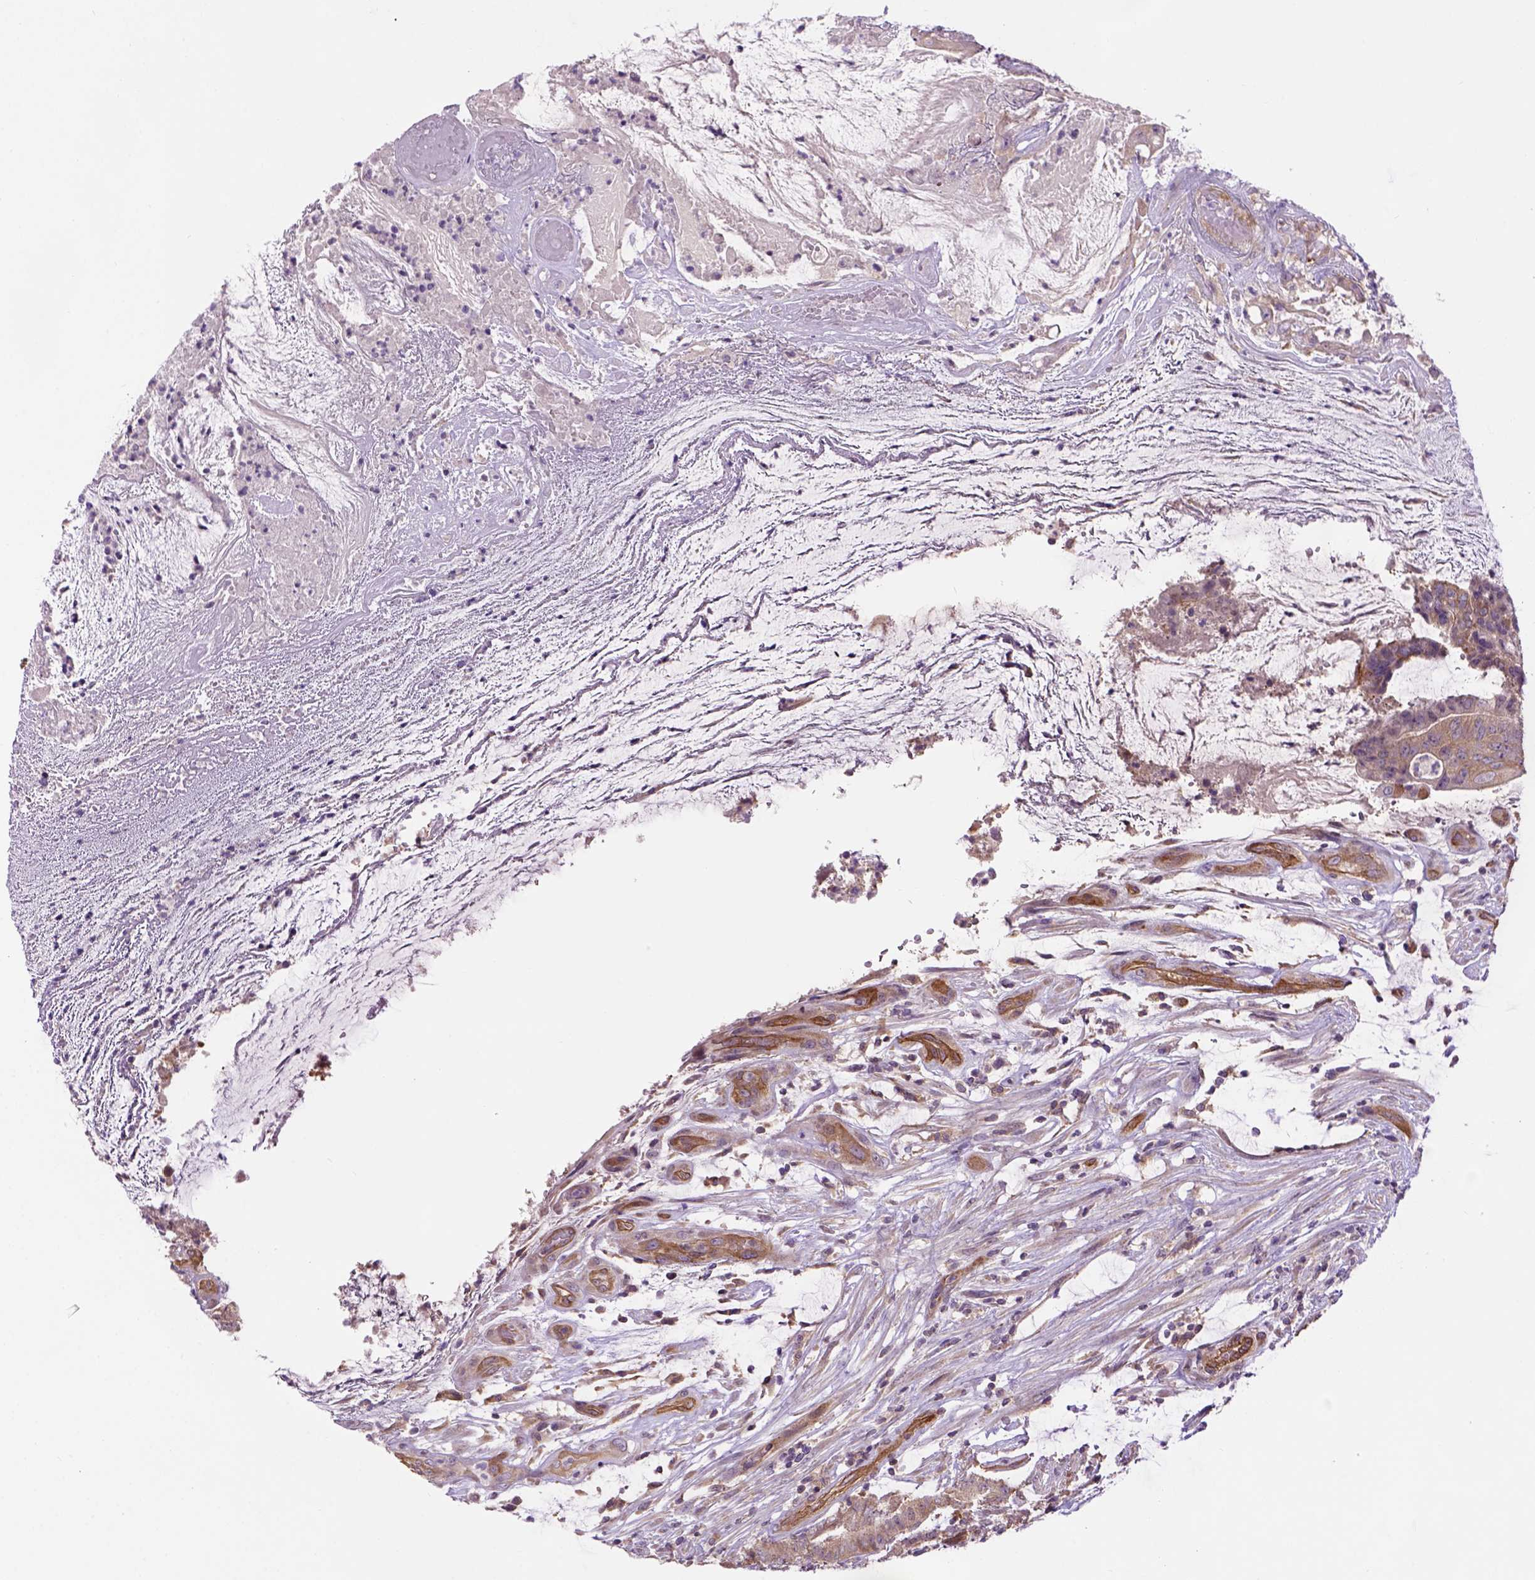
{"staining": {"intensity": "moderate", "quantity": ">75%", "location": "cytoplasmic/membranous"}, "tissue": "colorectal cancer", "cell_type": "Tumor cells", "image_type": "cancer", "snomed": [{"axis": "morphology", "description": "Adenocarcinoma, NOS"}, {"axis": "topography", "description": "Colon"}], "caption": "This is a micrograph of immunohistochemistry staining of colorectal cancer, which shows moderate expression in the cytoplasmic/membranous of tumor cells.", "gene": "CASKIN2", "patient": {"sex": "female", "age": 43}}